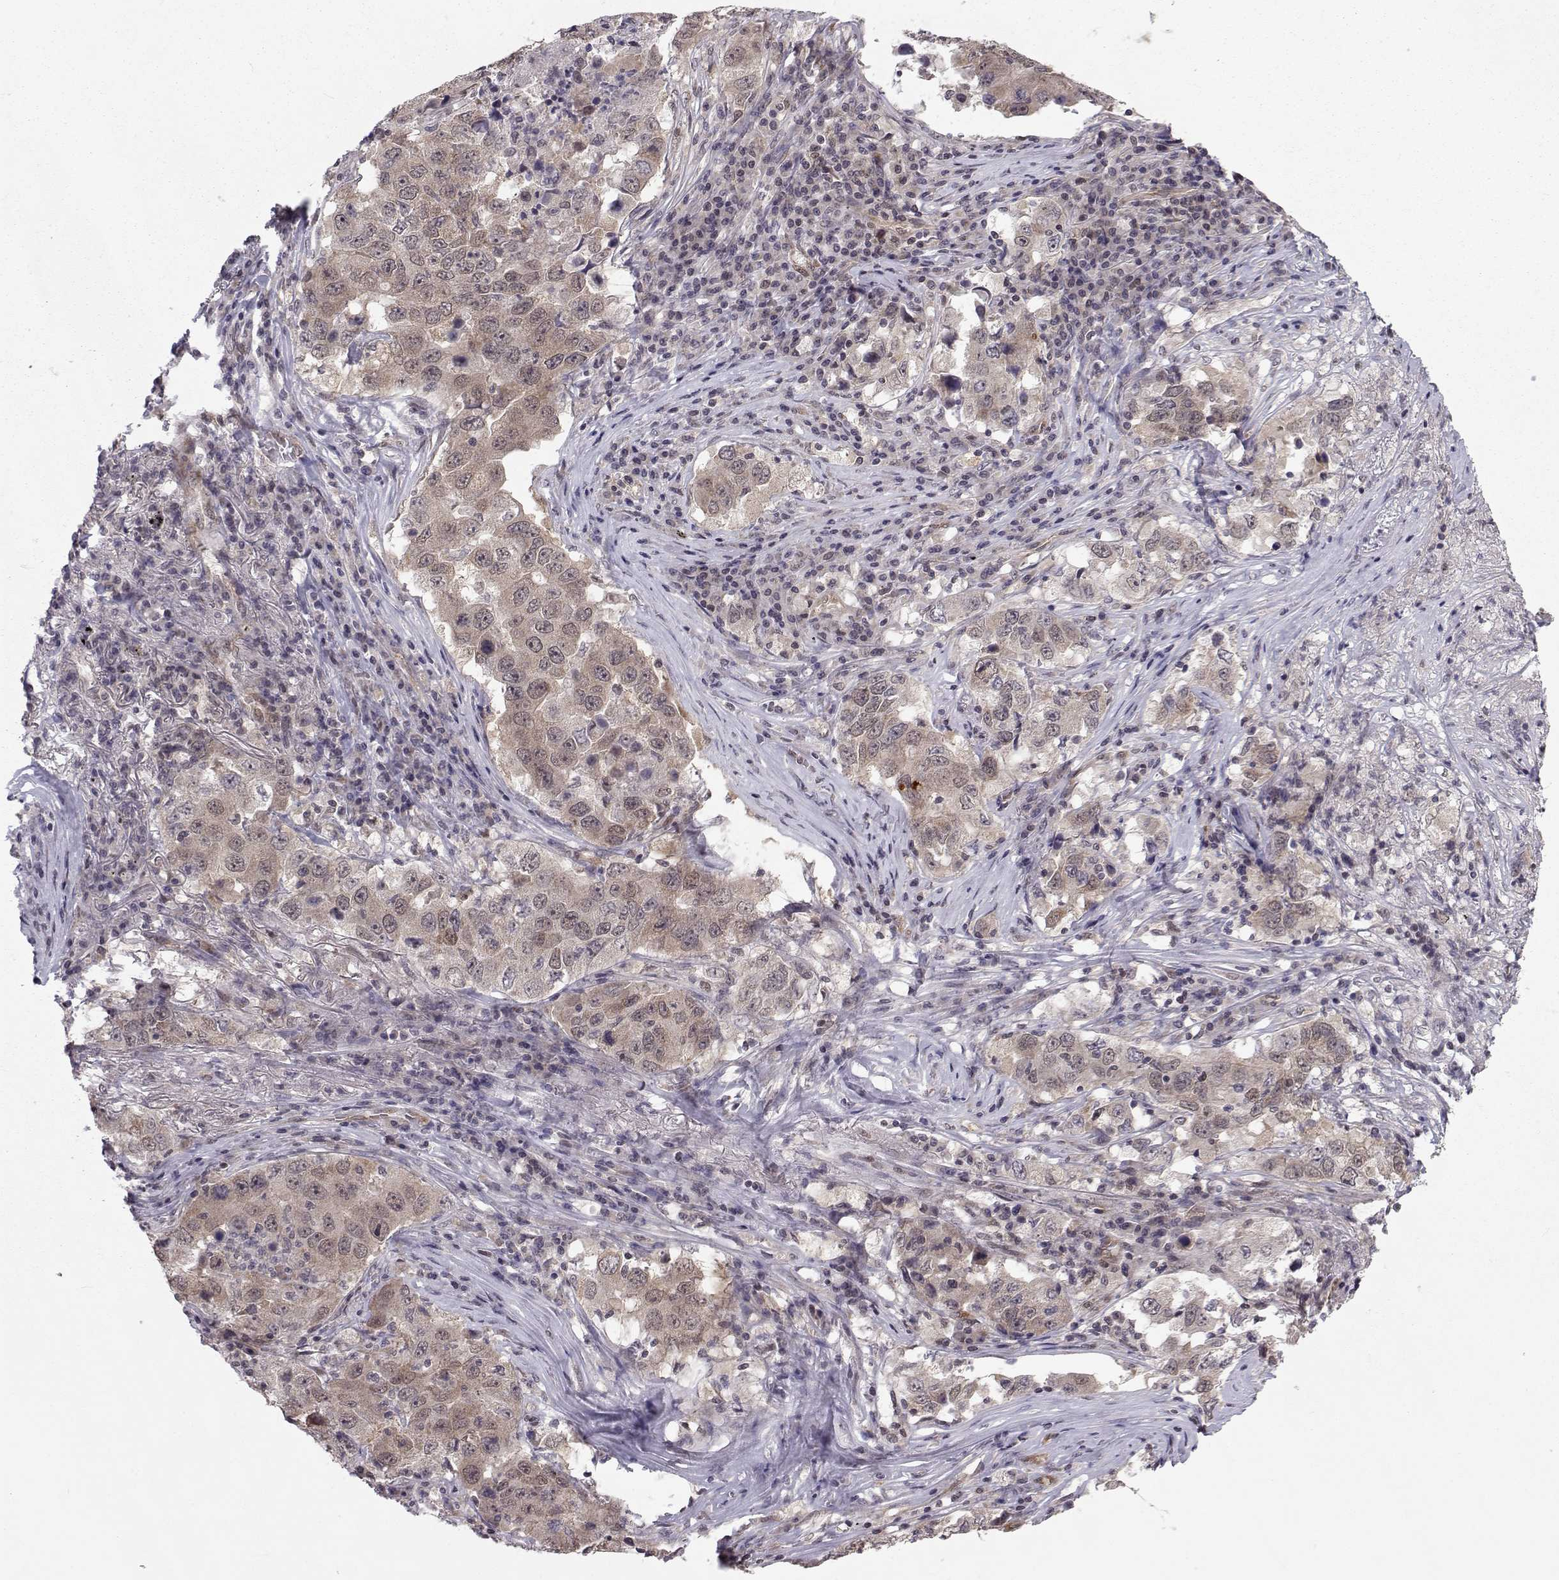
{"staining": {"intensity": "moderate", "quantity": ">75%", "location": "cytoplasmic/membranous"}, "tissue": "lung cancer", "cell_type": "Tumor cells", "image_type": "cancer", "snomed": [{"axis": "morphology", "description": "Adenocarcinoma, NOS"}, {"axis": "topography", "description": "Lung"}], "caption": "Brown immunohistochemical staining in human lung cancer demonstrates moderate cytoplasmic/membranous staining in about >75% of tumor cells.", "gene": "PKN2", "patient": {"sex": "male", "age": 73}}